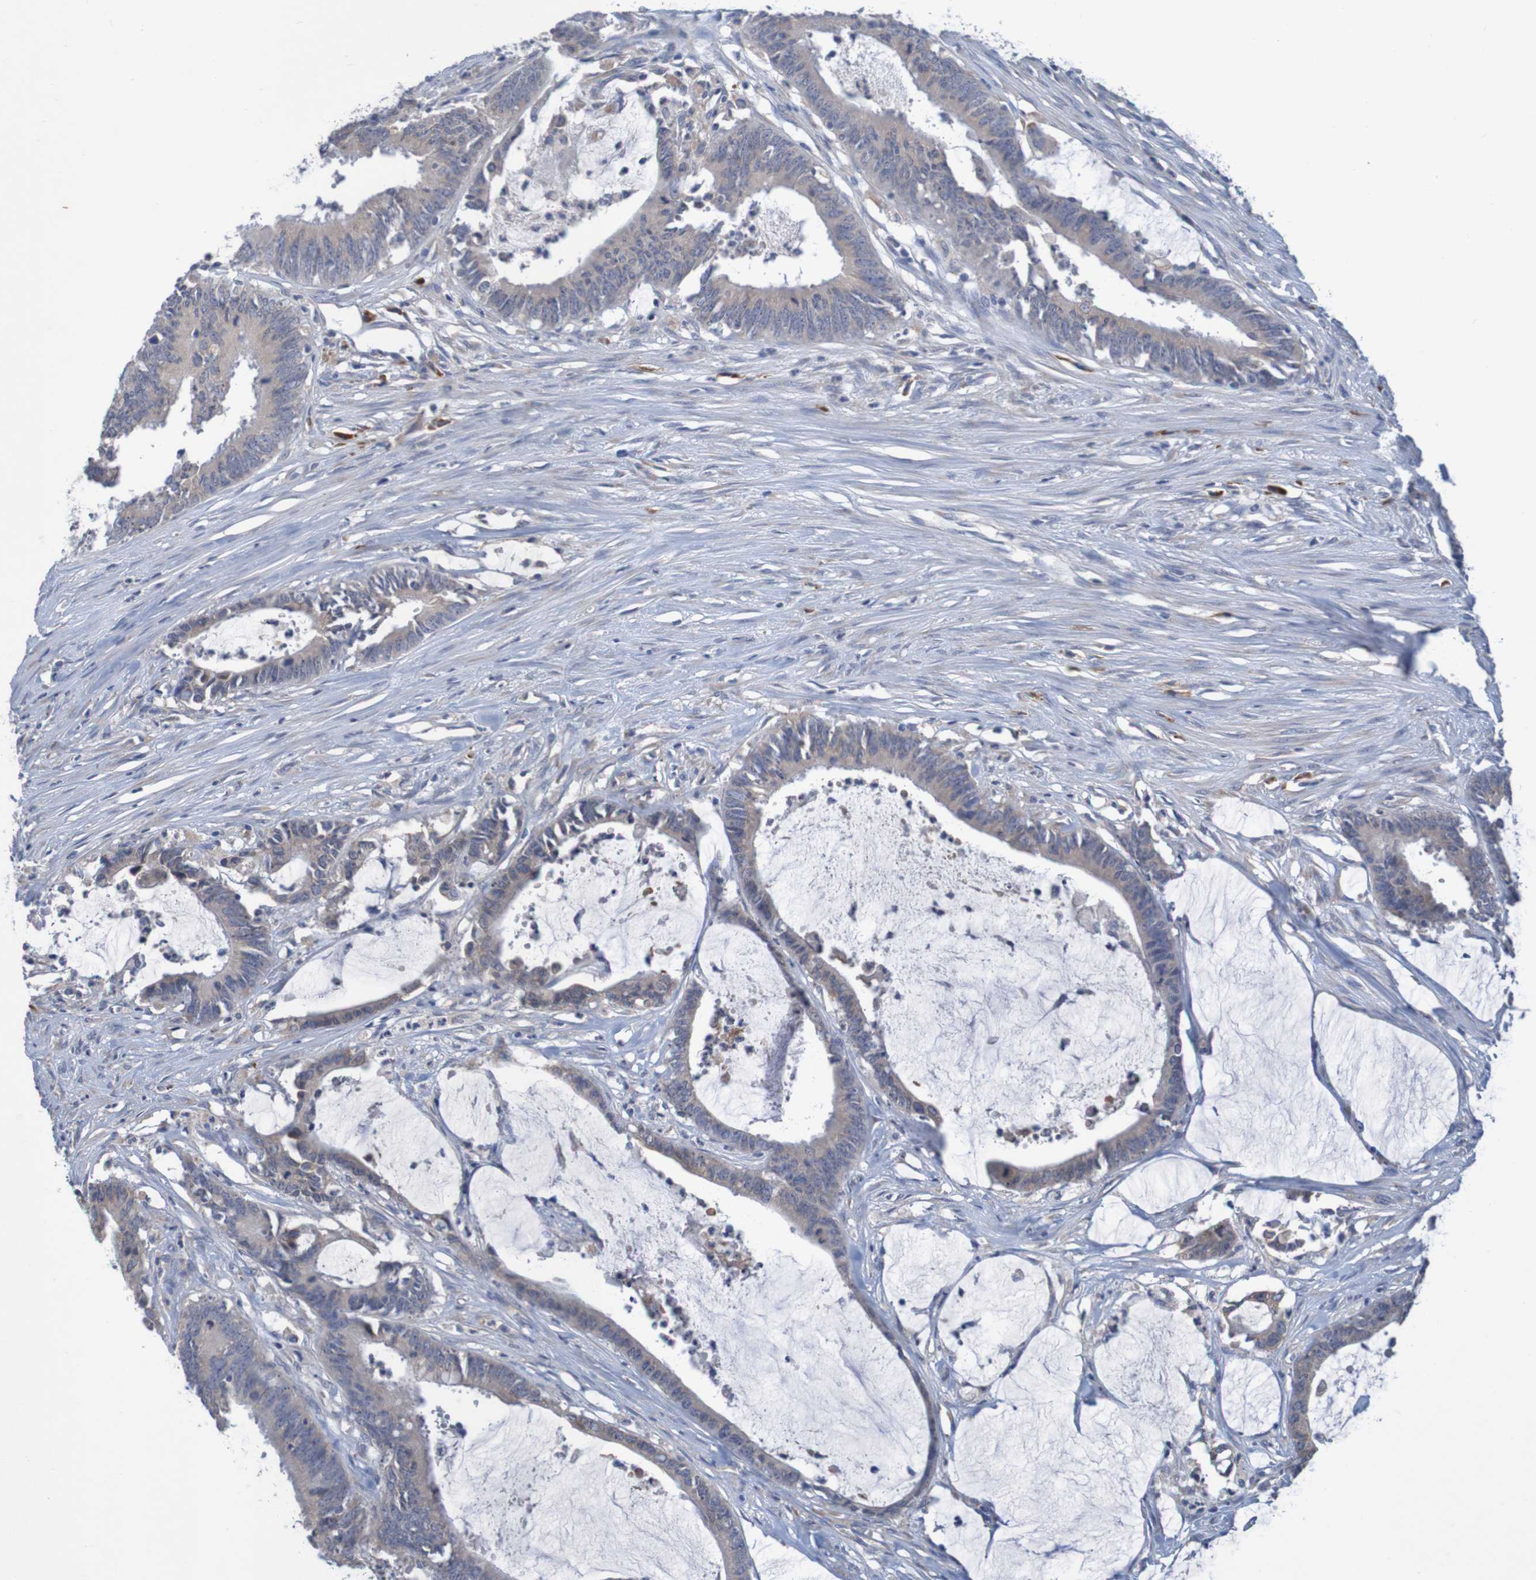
{"staining": {"intensity": "weak", "quantity": "25%-75%", "location": "cytoplasmic/membranous"}, "tissue": "colorectal cancer", "cell_type": "Tumor cells", "image_type": "cancer", "snomed": [{"axis": "morphology", "description": "Adenocarcinoma, NOS"}, {"axis": "topography", "description": "Rectum"}], "caption": "Protein staining by immunohistochemistry reveals weak cytoplasmic/membranous expression in about 25%-75% of tumor cells in adenocarcinoma (colorectal). (IHC, brightfield microscopy, high magnification).", "gene": "LTA", "patient": {"sex": "female", "age": 66}}